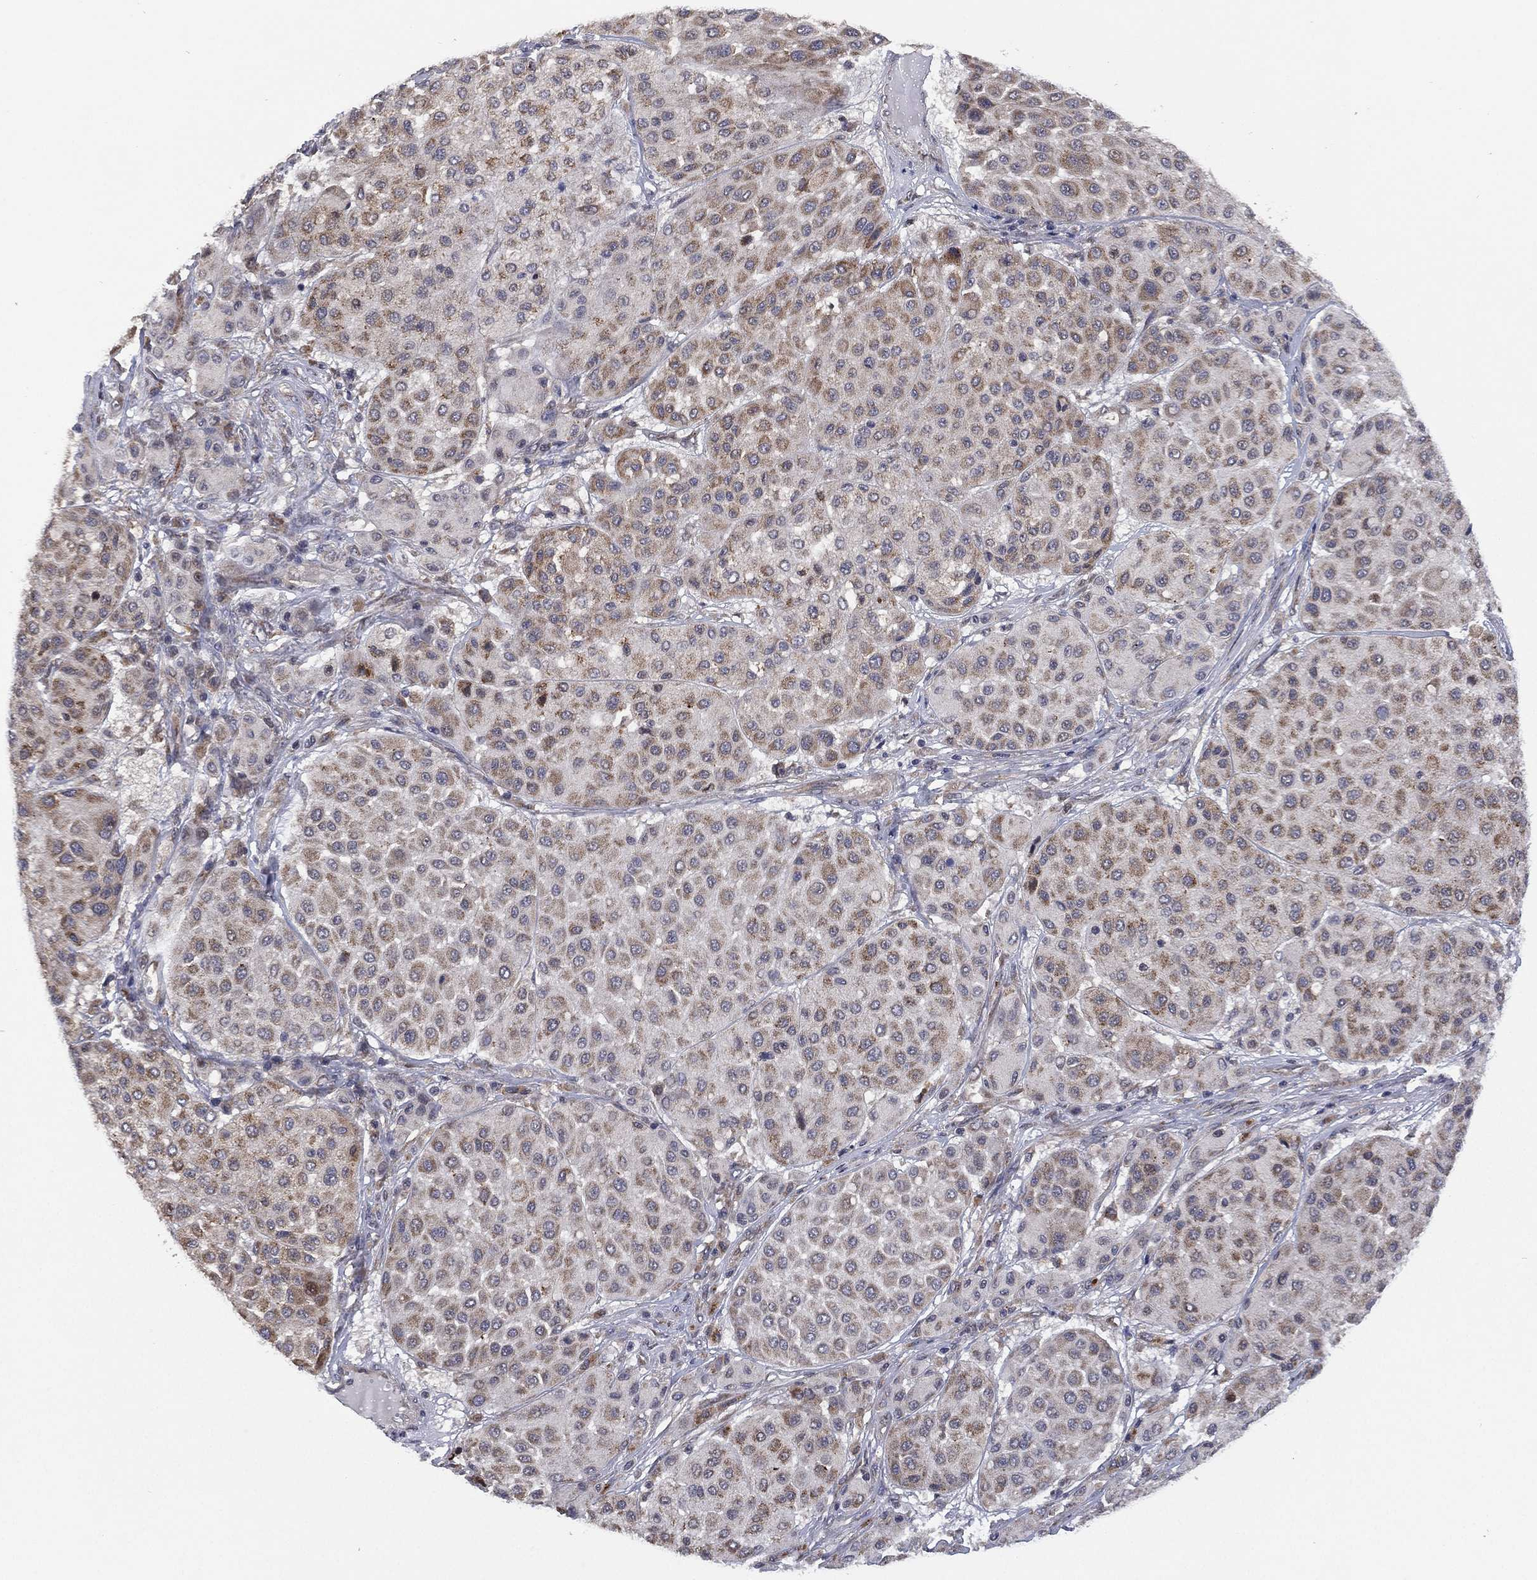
{"staining": {"intensity": "weak", "quantity": "<25%", "location": "cytoplasmic/membranous"}, "tissue": "melanoma", "cell_type": "Tumor cells", "image_type": "cancer", "snomed": [{"axis": "morphology", "description": "Malignant melanoma, Metastatic site"}, {"axis": "topography", "description": "Smooth muscle"}], "caption": "A photomicrograph of human malignant melanoma (metastatic site) is negative for staining in tumor cells.", "gene": "SELENOO", "patient": {"sex": "male", "age": 41}}